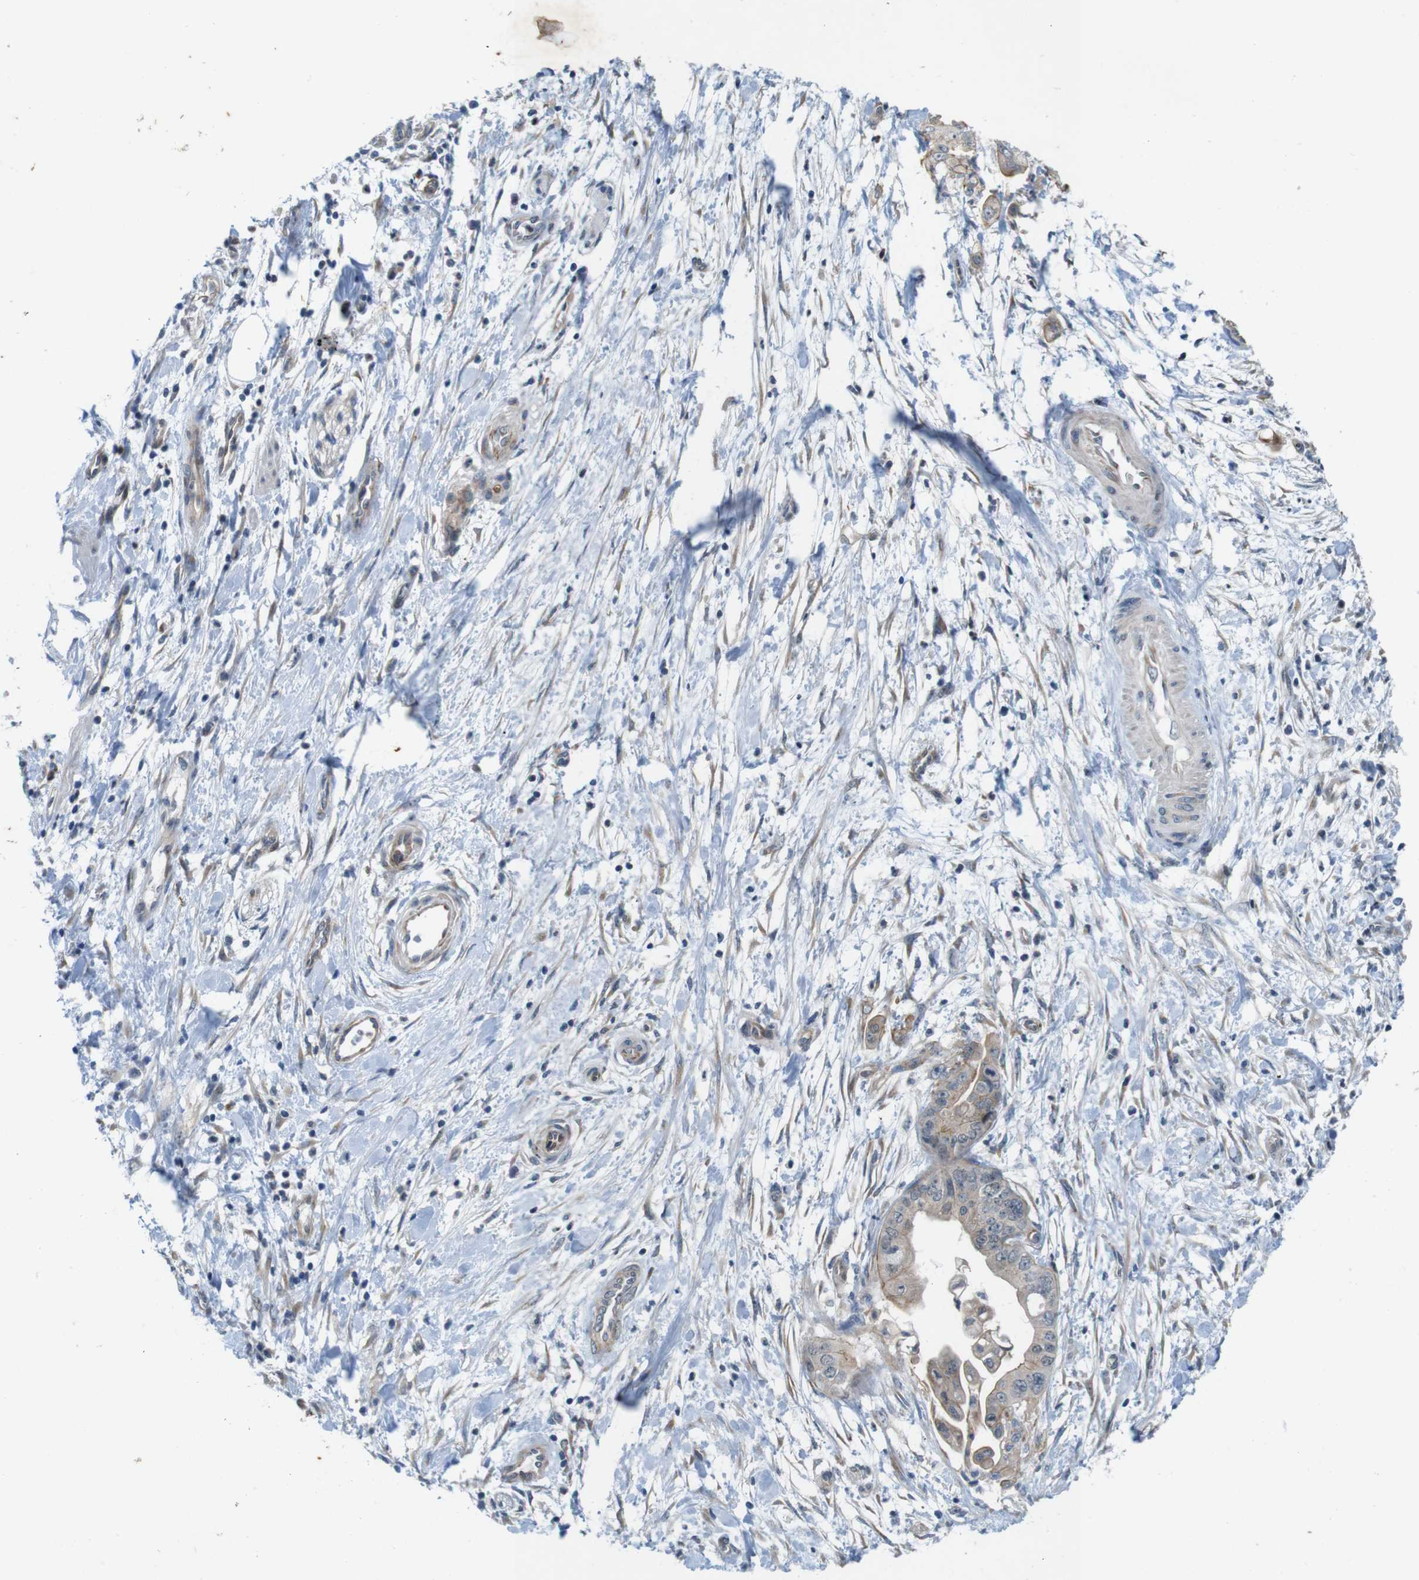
{"staining": {"intensity": "weak", "quantity": ">75%", "location": "cytoplasmic/membranous"}, "tissue": "pancreatic cancer", "cell_type": "Tumor cells", "image_type": "cancer", "snomed": [{"axis": "morphology", "description": "Adenocarcinoma, NOS"}, {"axis": "topography", "description": "Pancreas"}], "caption": "A high-resolution histopathology image shows immunohistochemistry (IHC) staining of adenocarcinoma (pancreatic), which displays weak cytoplasmic/membranous expression in approximately >75% of tumor cells.", "gene": "SKI", "patient": {"sex": "female", "age": 75}}